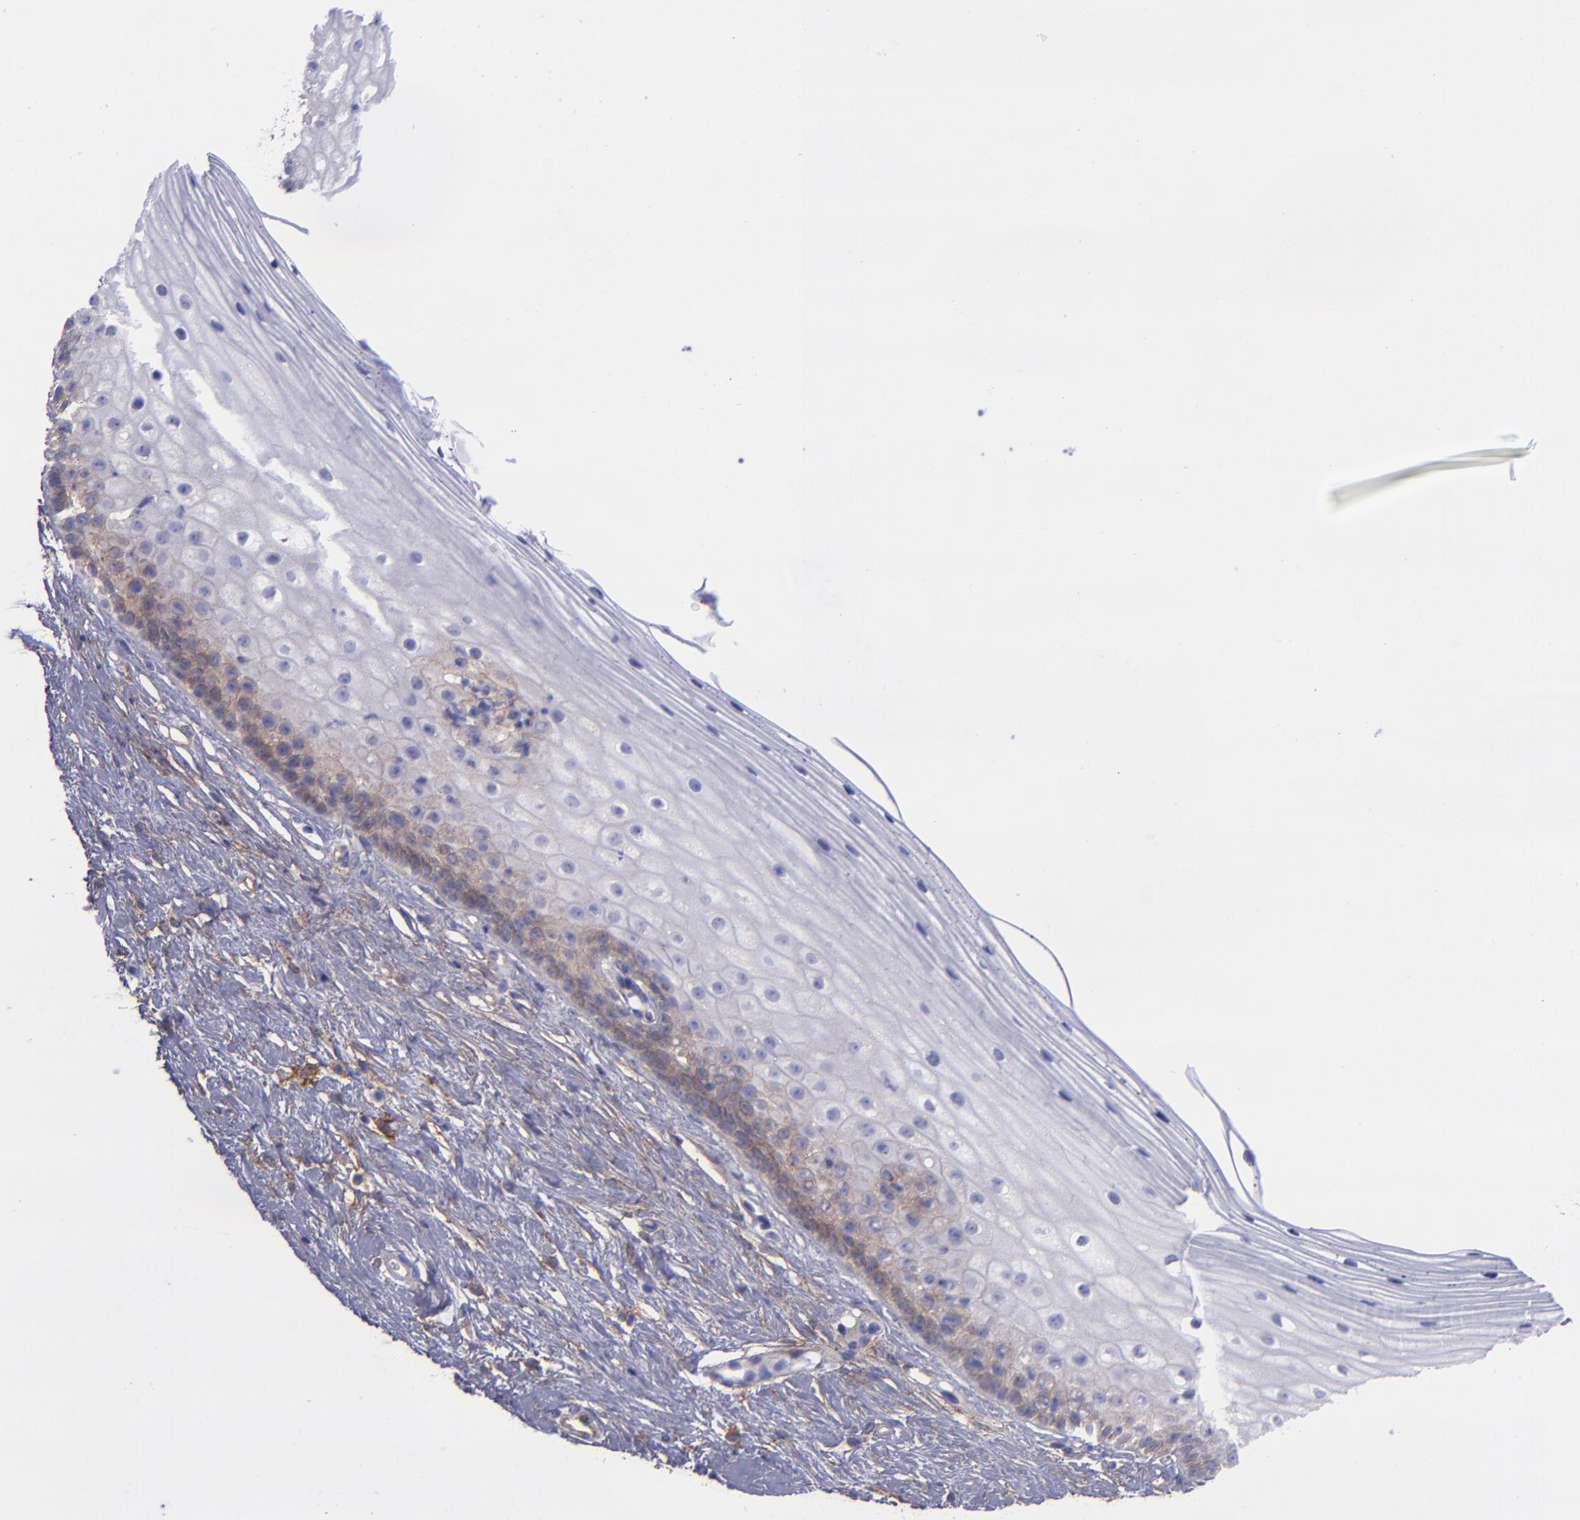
{"staining": {"intensity": "weak", "quantity": "<25%", "location": "cytoplasmic/membranous"}, "tissue": "cervix", "cell_type": "Glandular cells", "image_type": "normal", "snomed": [{"axis": "morphology", "description": "Normal tissue, NOS"}, {"axis": "topography", "description": "Cervix"}], "caption": "Glandular cells show no significant protein expression in normal cervix. (DAB (3,3'-diaminobenzidine) IHC, high magnification).", "gene": "ITGAV", "patient": {"sex": "female", "age": 40}}